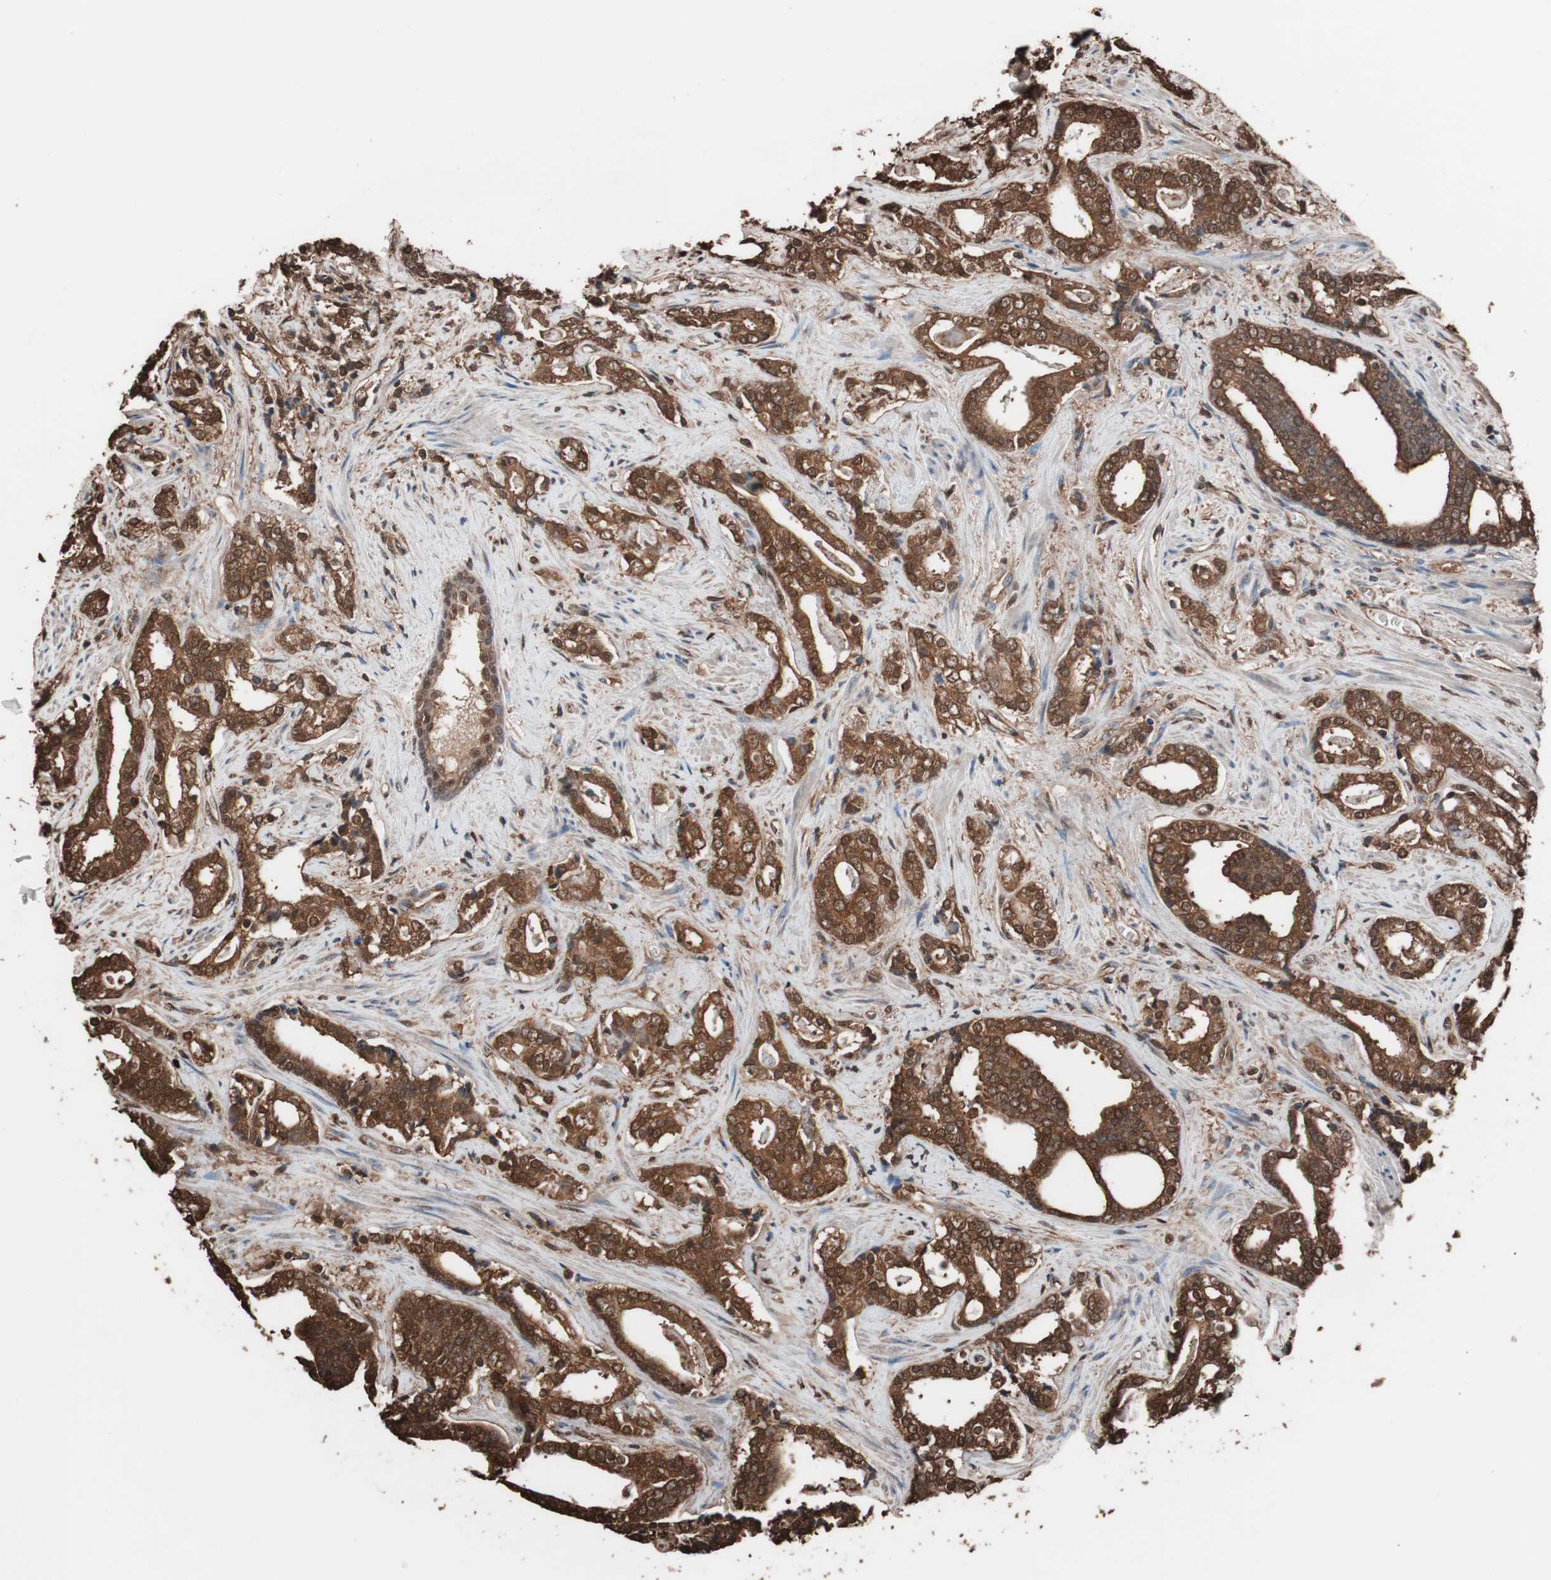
{"staining": {"intensity": "strong", "quantity": ">75%", "location": "cytoplasmic/membranous,nuclear"}, "tissue": "prostate cancer", "cell_type": "Tumor cells", "image_type": "cancer", "snomed": [{"axis": "morphology", "description": "Adenocarcinoma, High grade"}, {"axis": "topography", "description": "Prostate"}], "caption": "High-power microscopy captured an IHC histopathology image of prostate cancer, revealing strong cytoplasmic/membranous and nuclear staining in about >75% of tumor cells.", "gene": "CALM2", "patient": {"sex": "male", "age": 67}}